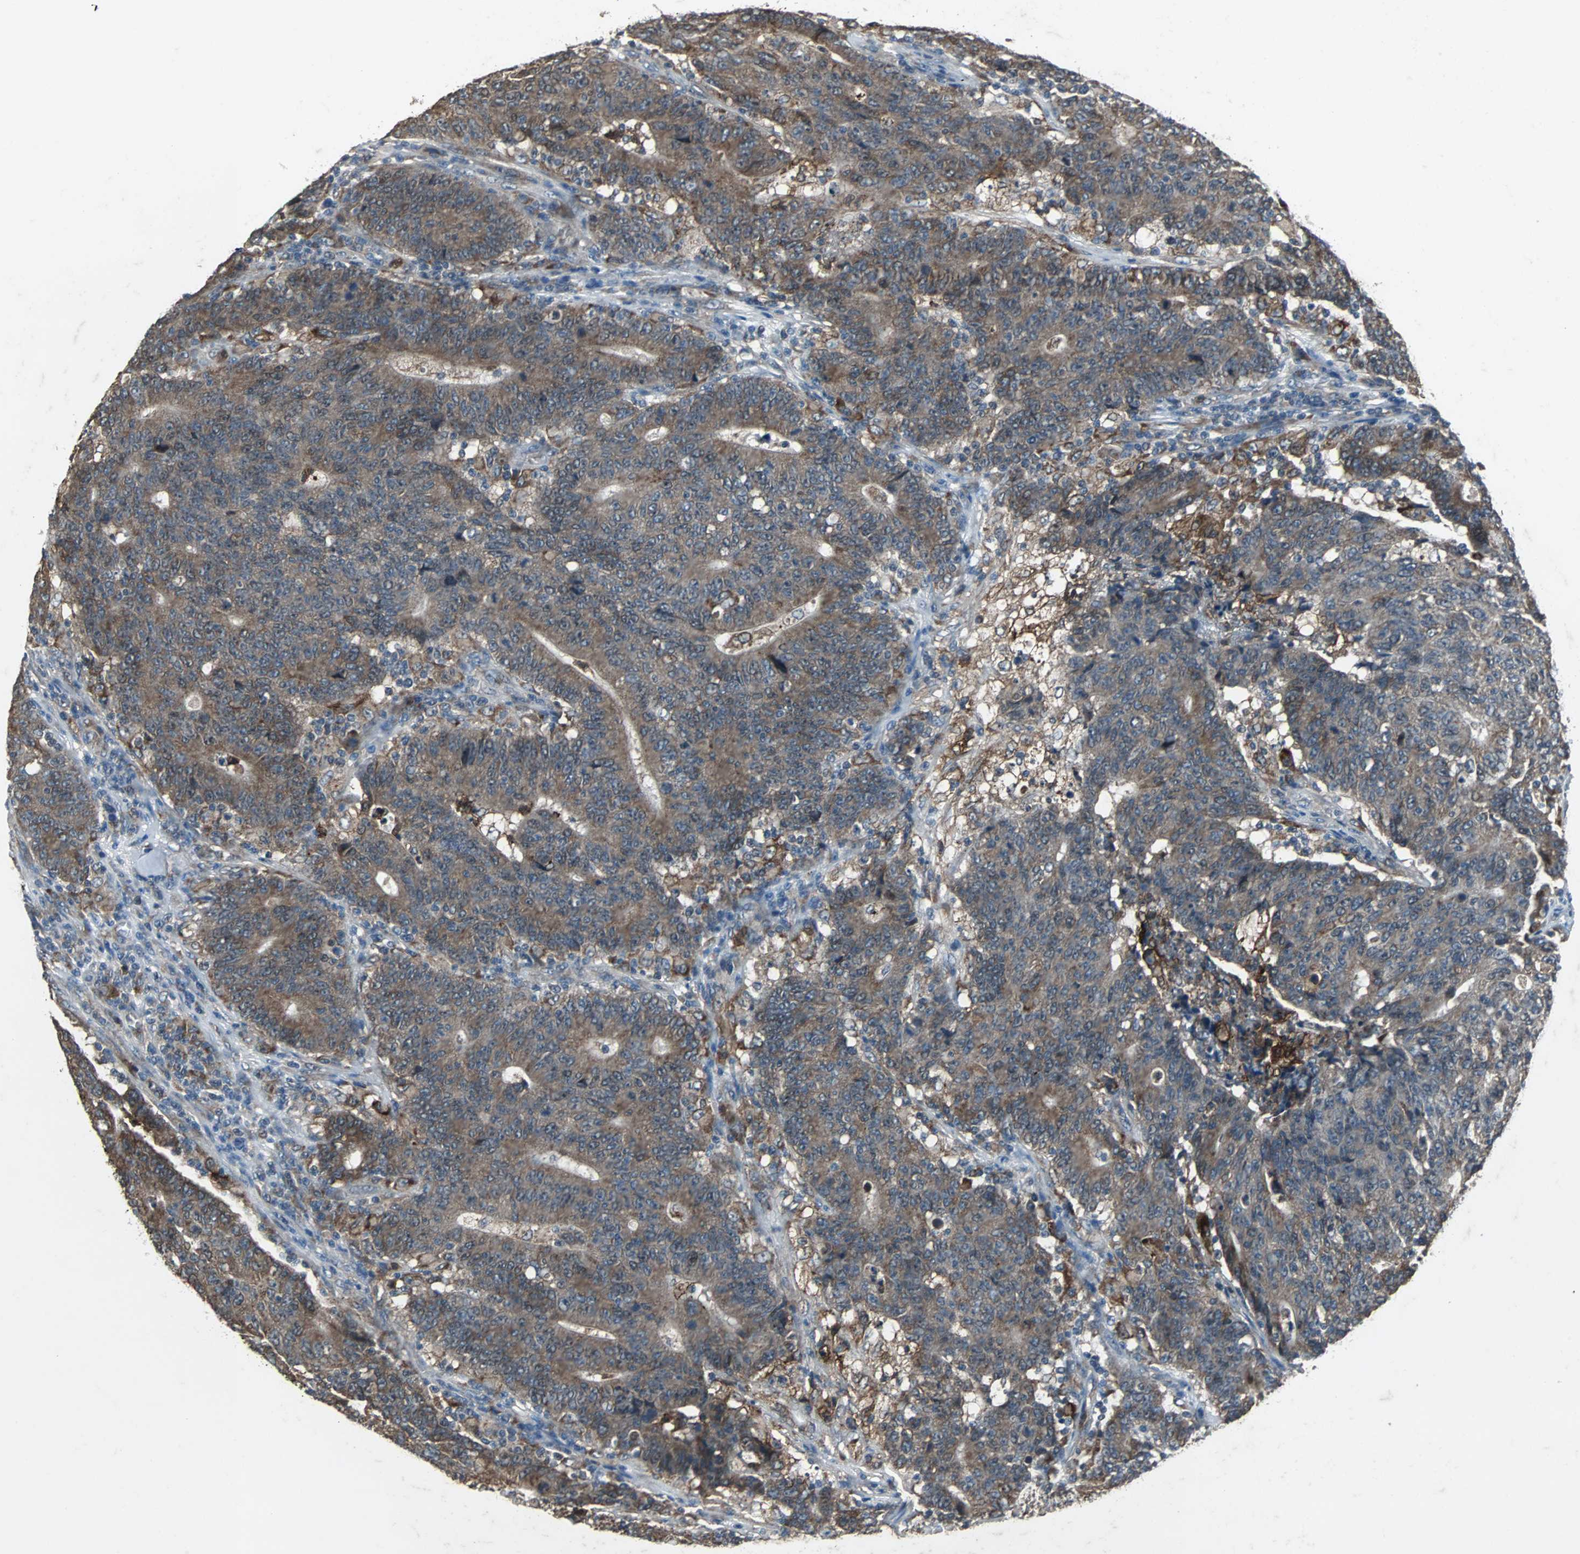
{"staining": {"intensity": "moderate", "quantity": ">75%", "location": "cytoplasmic/membranous"}, "tissue": "colorectal cancer", "cell_type": "Tumor cells", "image_type": "cancer", "snomed": [{"axis": "morphology", "description": "Normal tissue, NOS"}, {"axis": "morphology", "description": "Adenocarcinoma, NOS"}, {"axis": "topography", "description": "Colon"}], "caption": "Immunohistochemistry (DAB (3,3'-diaminobenzidine)) staining of human colorectal cancer reveals moderate cytoplasmic/membranous protein expression in approximately >75% of tumor cells.", "gene": "SOS1", "patient": {"sex": "female", "age": 75}}